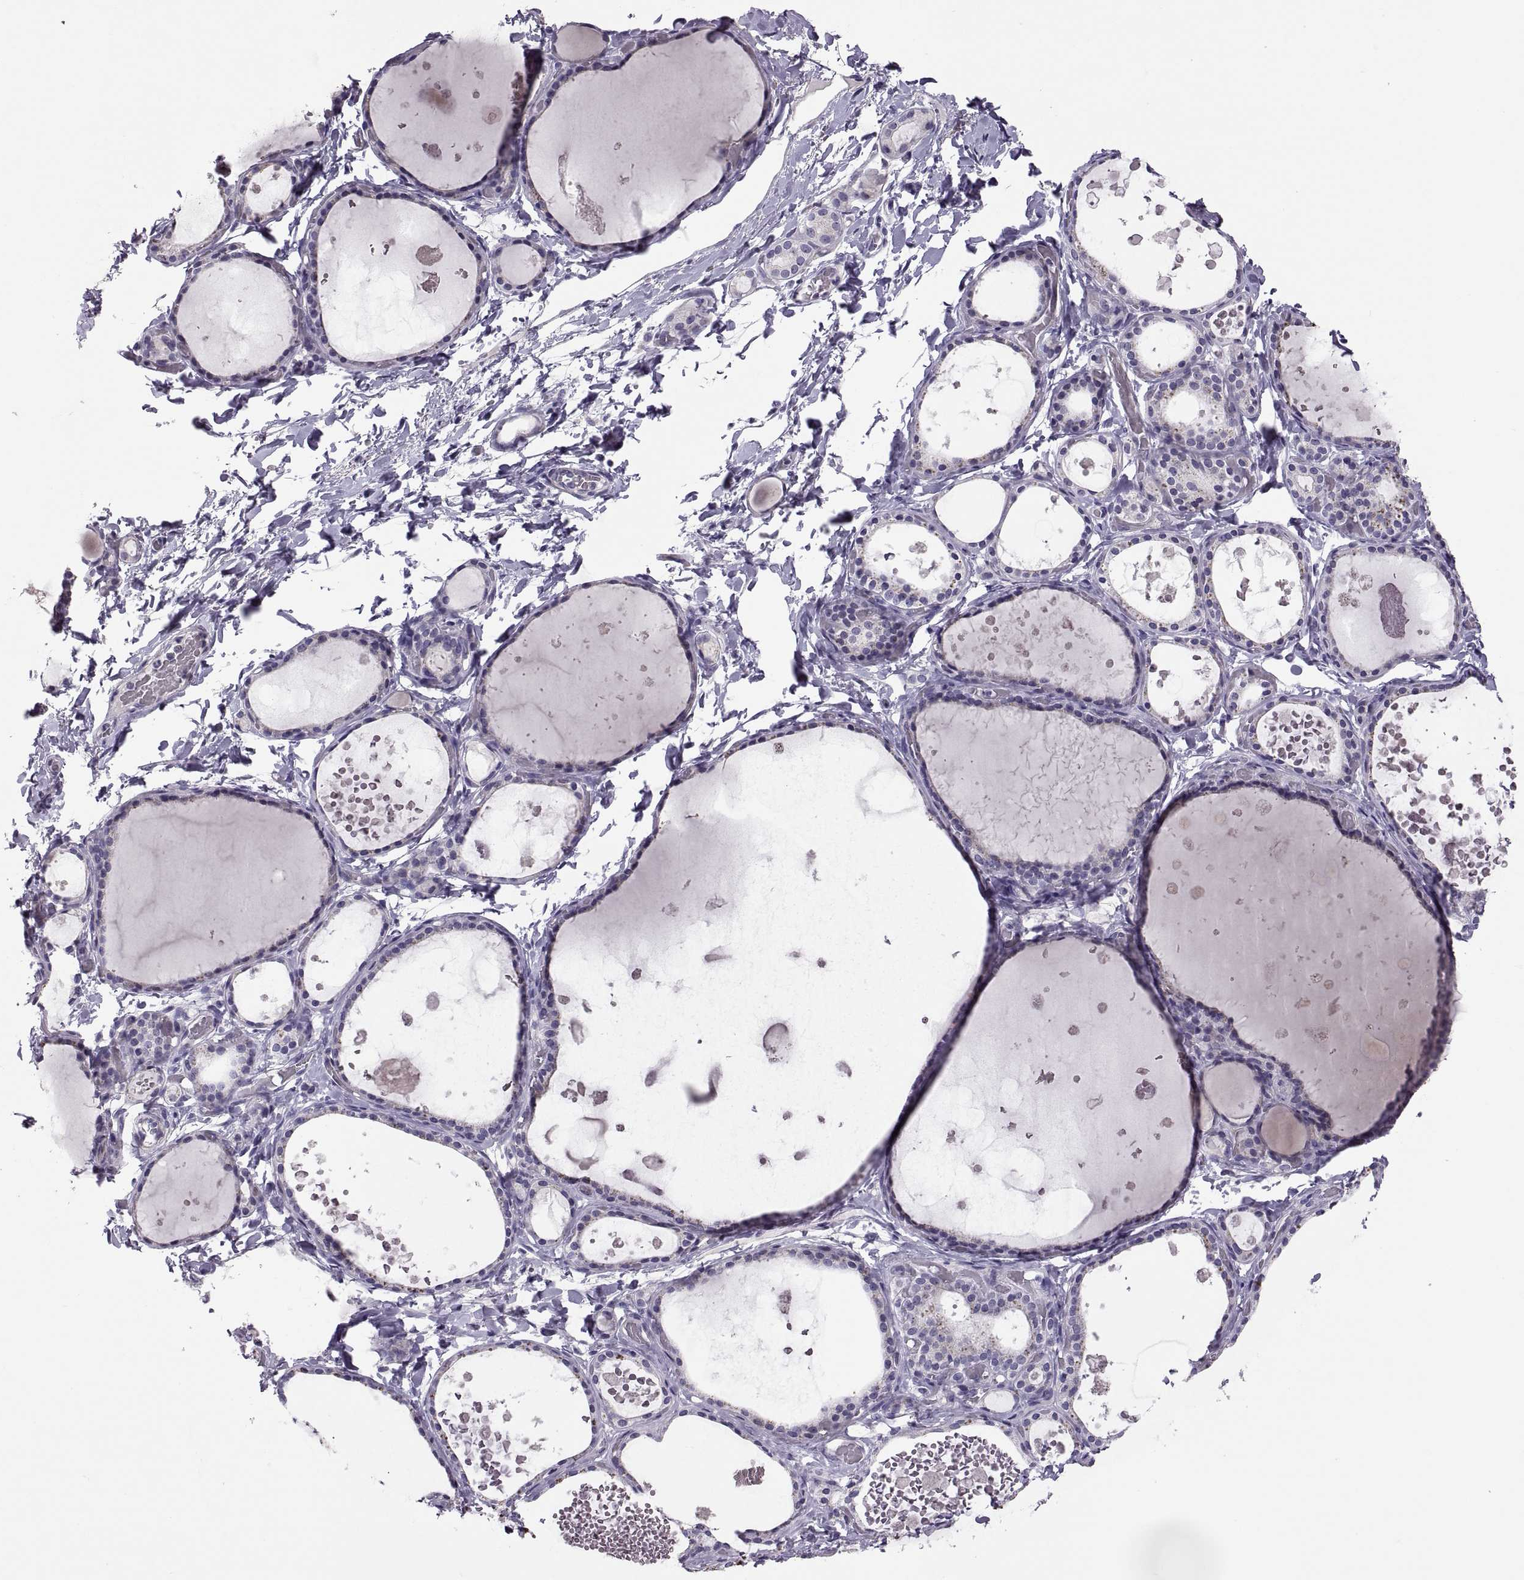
{"staining": {"intensity": "negative", "quantity": "none", "location": "none"}, "tissue": "thyroid gland", "cell_type": "Glandular cells", "image_type": "normal", "snomed": [{"axis": "morphology", "description": "Normal tissue, NOS"}, {"axis": "topography", "description": "Thyroid gland"}], "caption": "Immunohistochemistry image of unremarkable human thyroid gland stained for a protein (brown), which displays no staining in glandular cells. The staining was performed using DAB to visualize the protein expression in brown, while the nuclei were stained in blue with hematoxylin (Magnification: 20x).", "gene": "VSX2", "patient": {"sex": "female", "age": 56}}